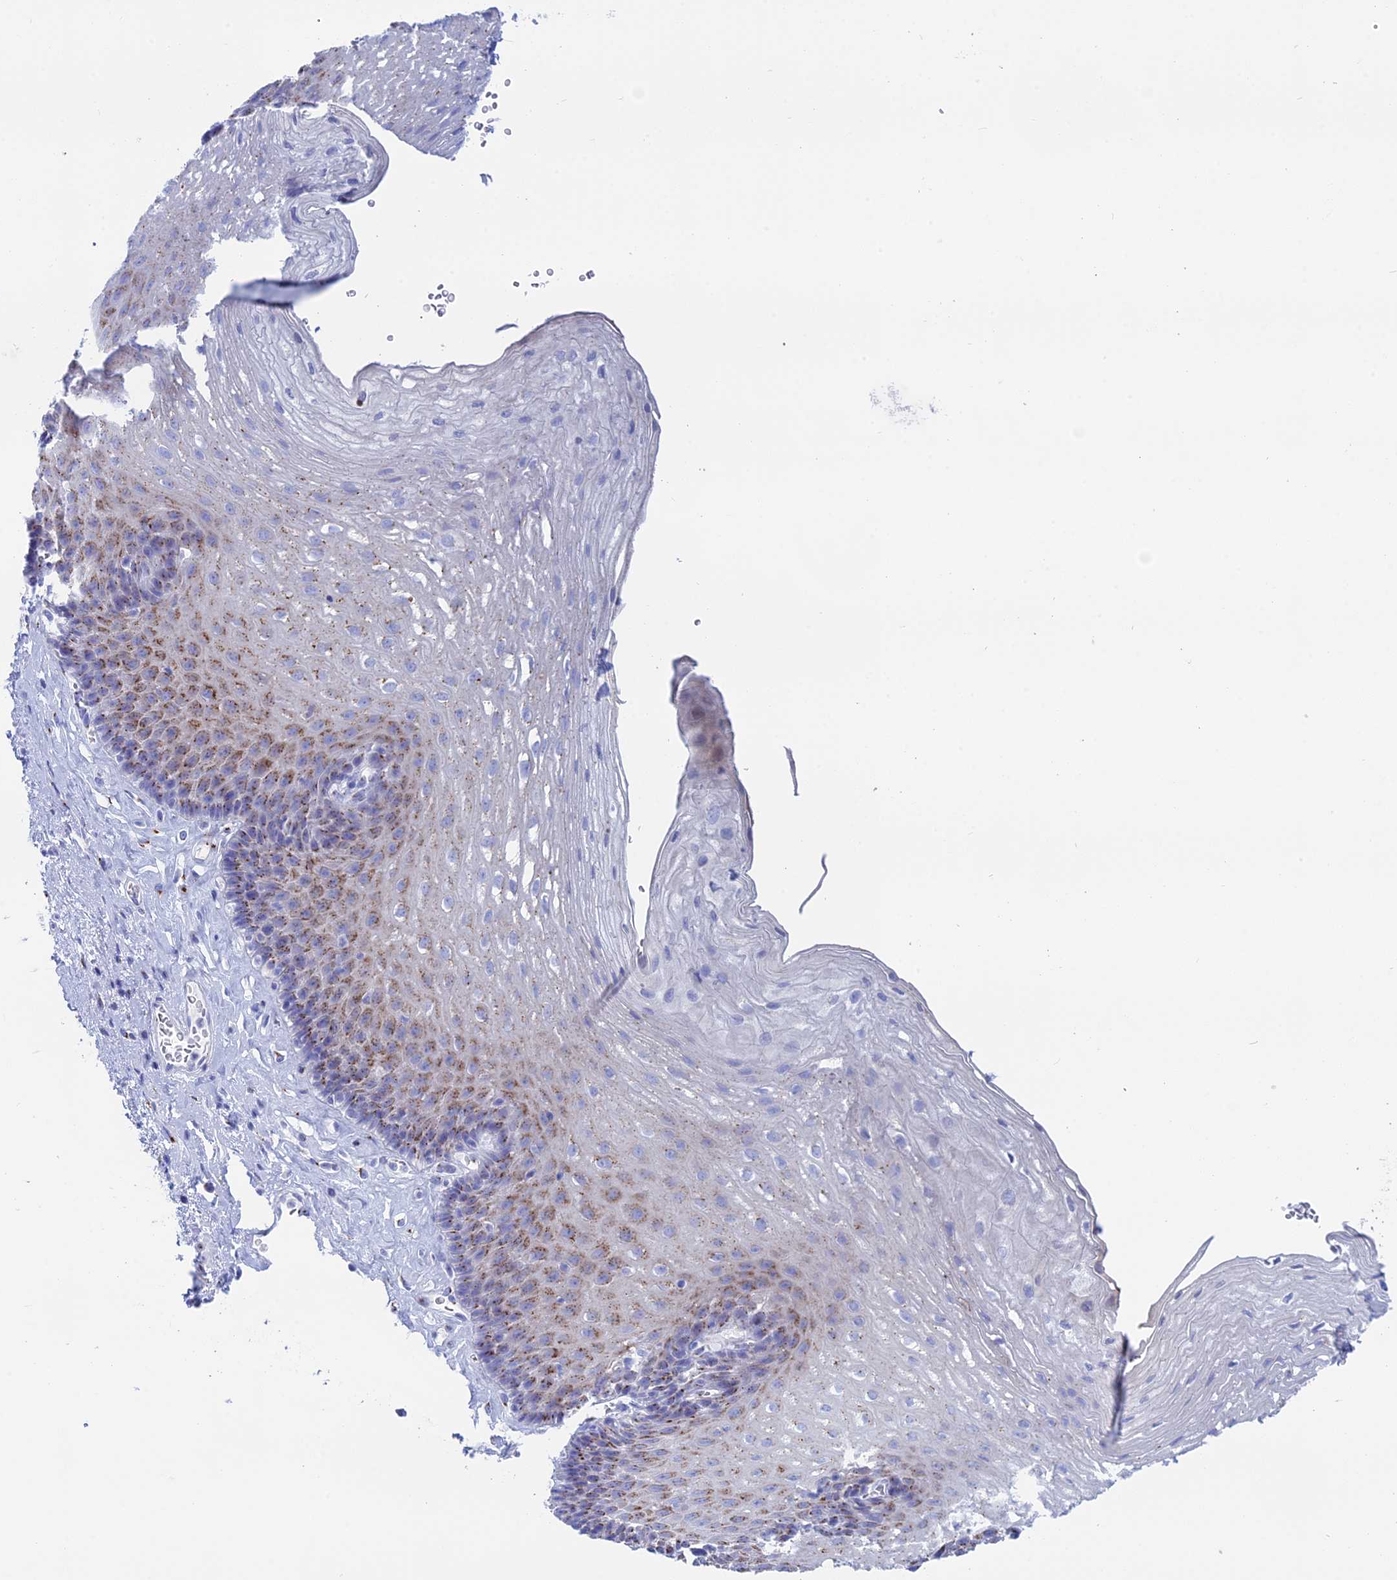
{"staining": {"intensity": "moderate", "quantity": "25%-75%", "location": "cytoplasmic/membranous"}, "tissue": "esophagus", "cell_type": "Squamous epithelial cells", "image_type": "normal", "snomed": [{"axis": "morphology", "description": "Normal tissue, NOS"}, {"axis": "topography", "description": "Esophagus"}], "caption": "Approximately 25%-75% of squamous epithelial cells in normal esophagus show moderate cytoplasmic/membranous protein positivity as visualized by brown immunohistochemical staining.", "gene": "ERICH4", "patient": {"sex": "female", "age": 66}}